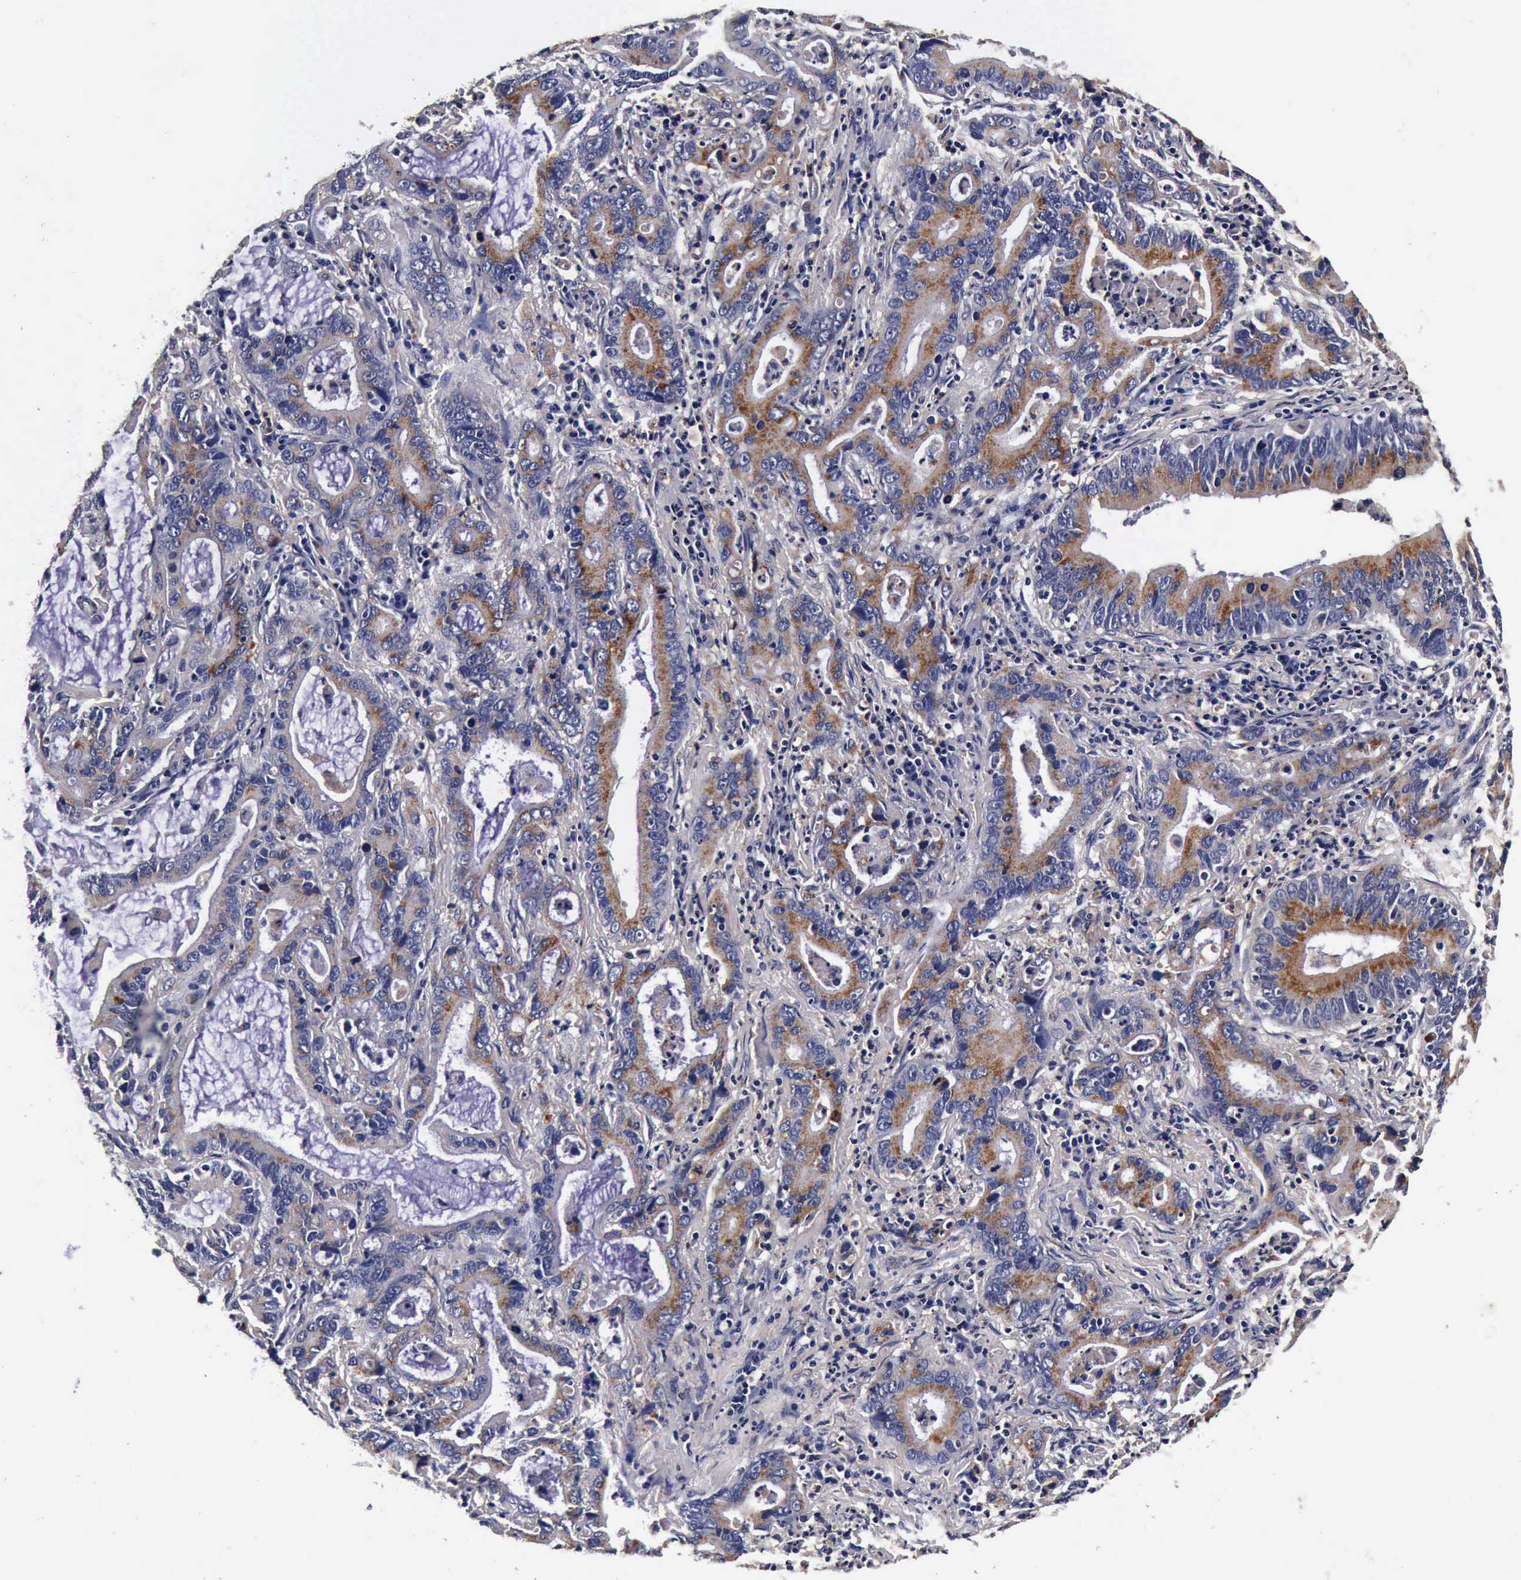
{"staining": {"intensity": "moderate", "quantity": "25%-75%", "location": "cytoplasmic/membranous"}, "tissue": "stomach cancer", "cell_type": "Tumor cells", "image_type": "cancer", "snomed": [{"axis": "morphology", "description": "Adenocarcinoma, NOS"}, {"axis": "topography", "description": "Stomach, upper"}], "caption": "Adenocarcinoma (stomach) stained with immunohistochemistry displays moderate cytoplasmic/membranous staining in approximately 25%-75% of tumor cells.", "gene": "CST3", "patient": {"sex": "male", "age": 63}}